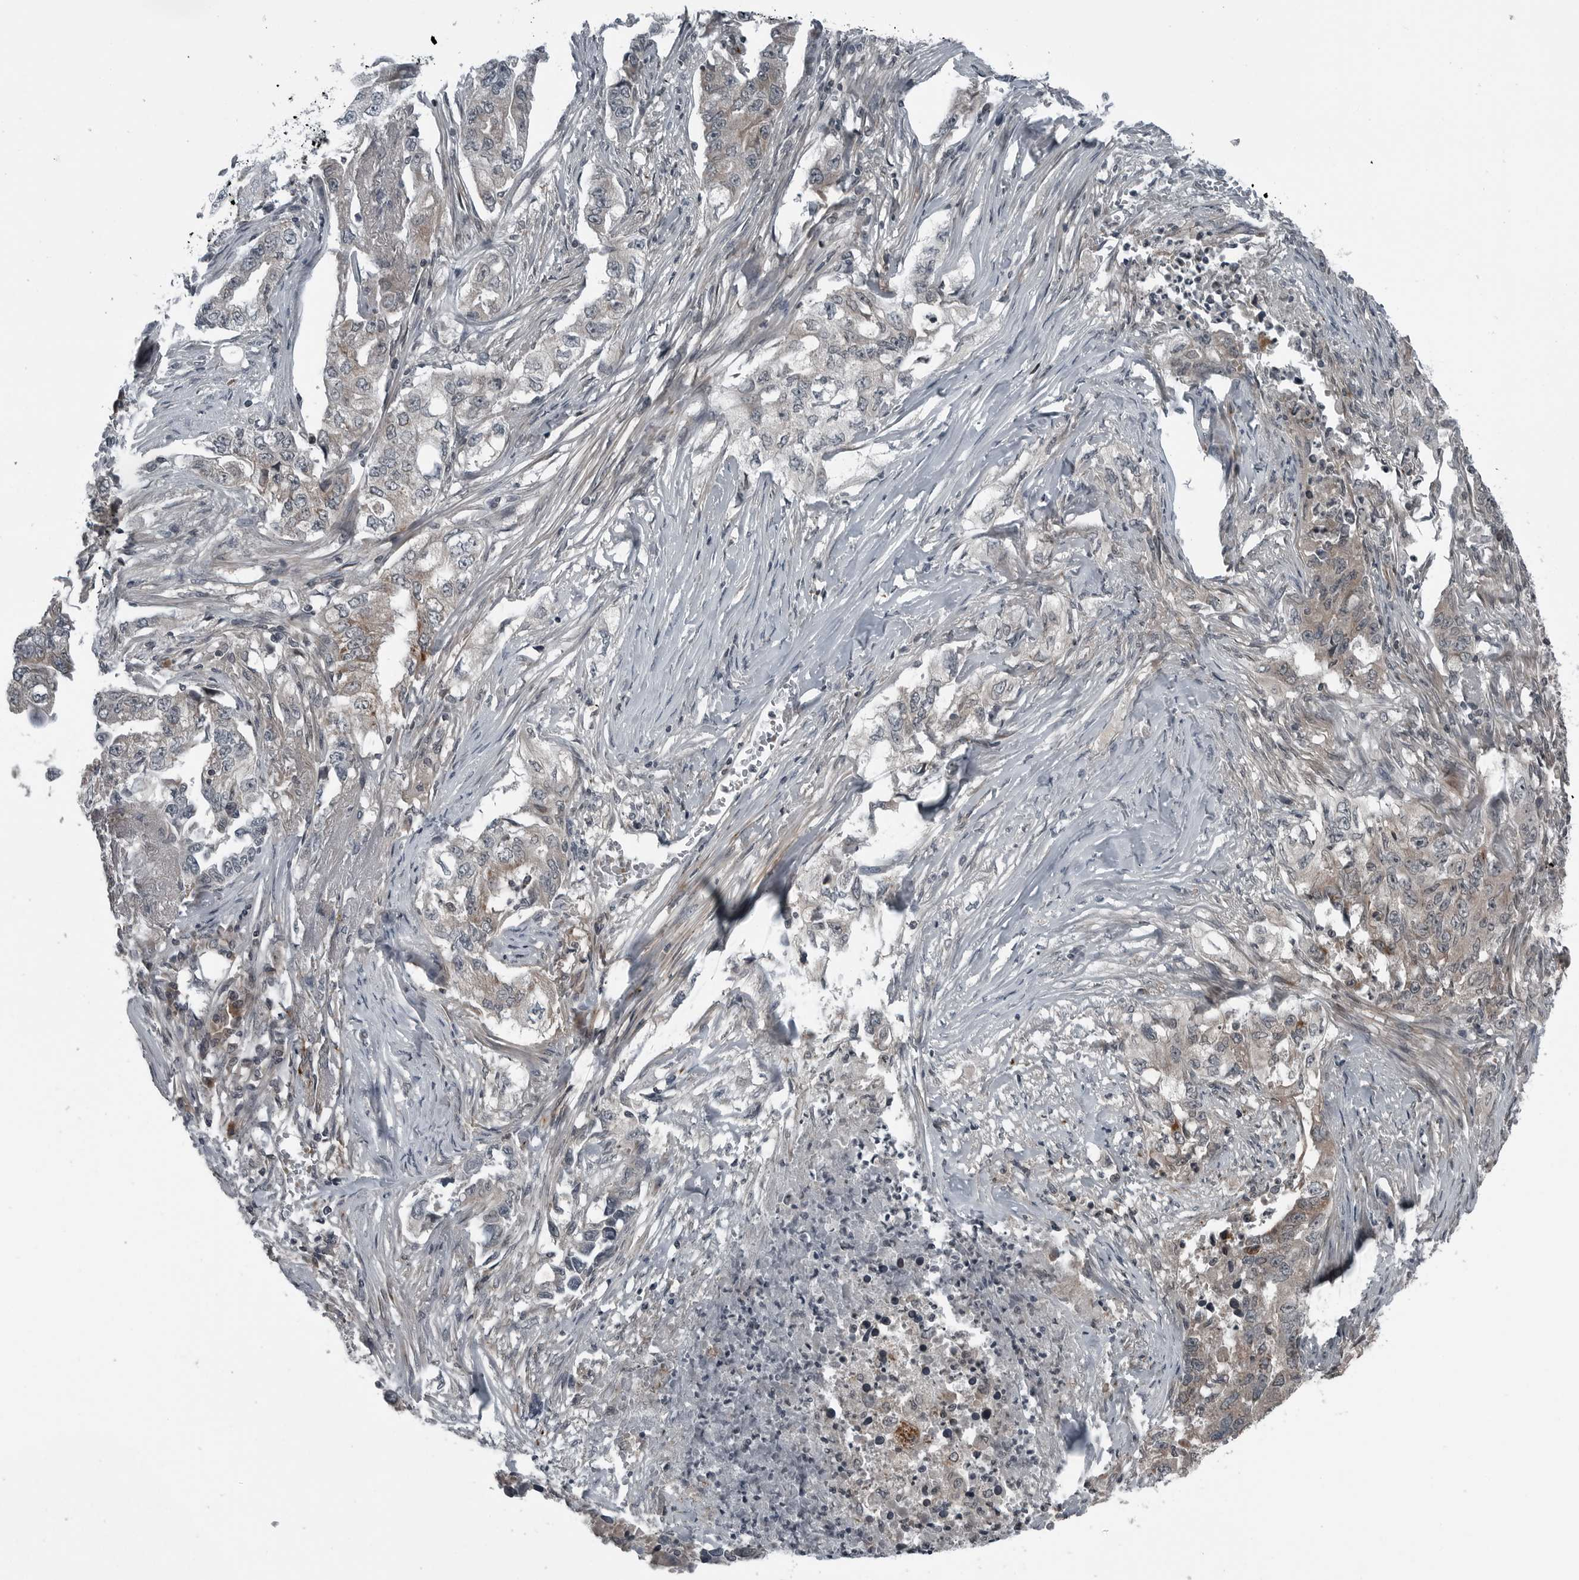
{"staining": {"intensity": "negative", "quantity": "none", "location": "none"}, "tissue": "lung cancer", "cell_type": "Tumor cells", "image_type": "cancer", "snomed": [{"axis": "morphology", "description": "Adenocarcinoma, NOS"}, {"axis": "topography", "description": "Lung"}], "caption": "High power microscopy image of an immunohistochemistry (IHC) histopathology image of adenocarcinoma (lung), revealing no significant positivity in tumor cells.", "gene": "GAK", "patient": {"sex": "female", "age": 51}}